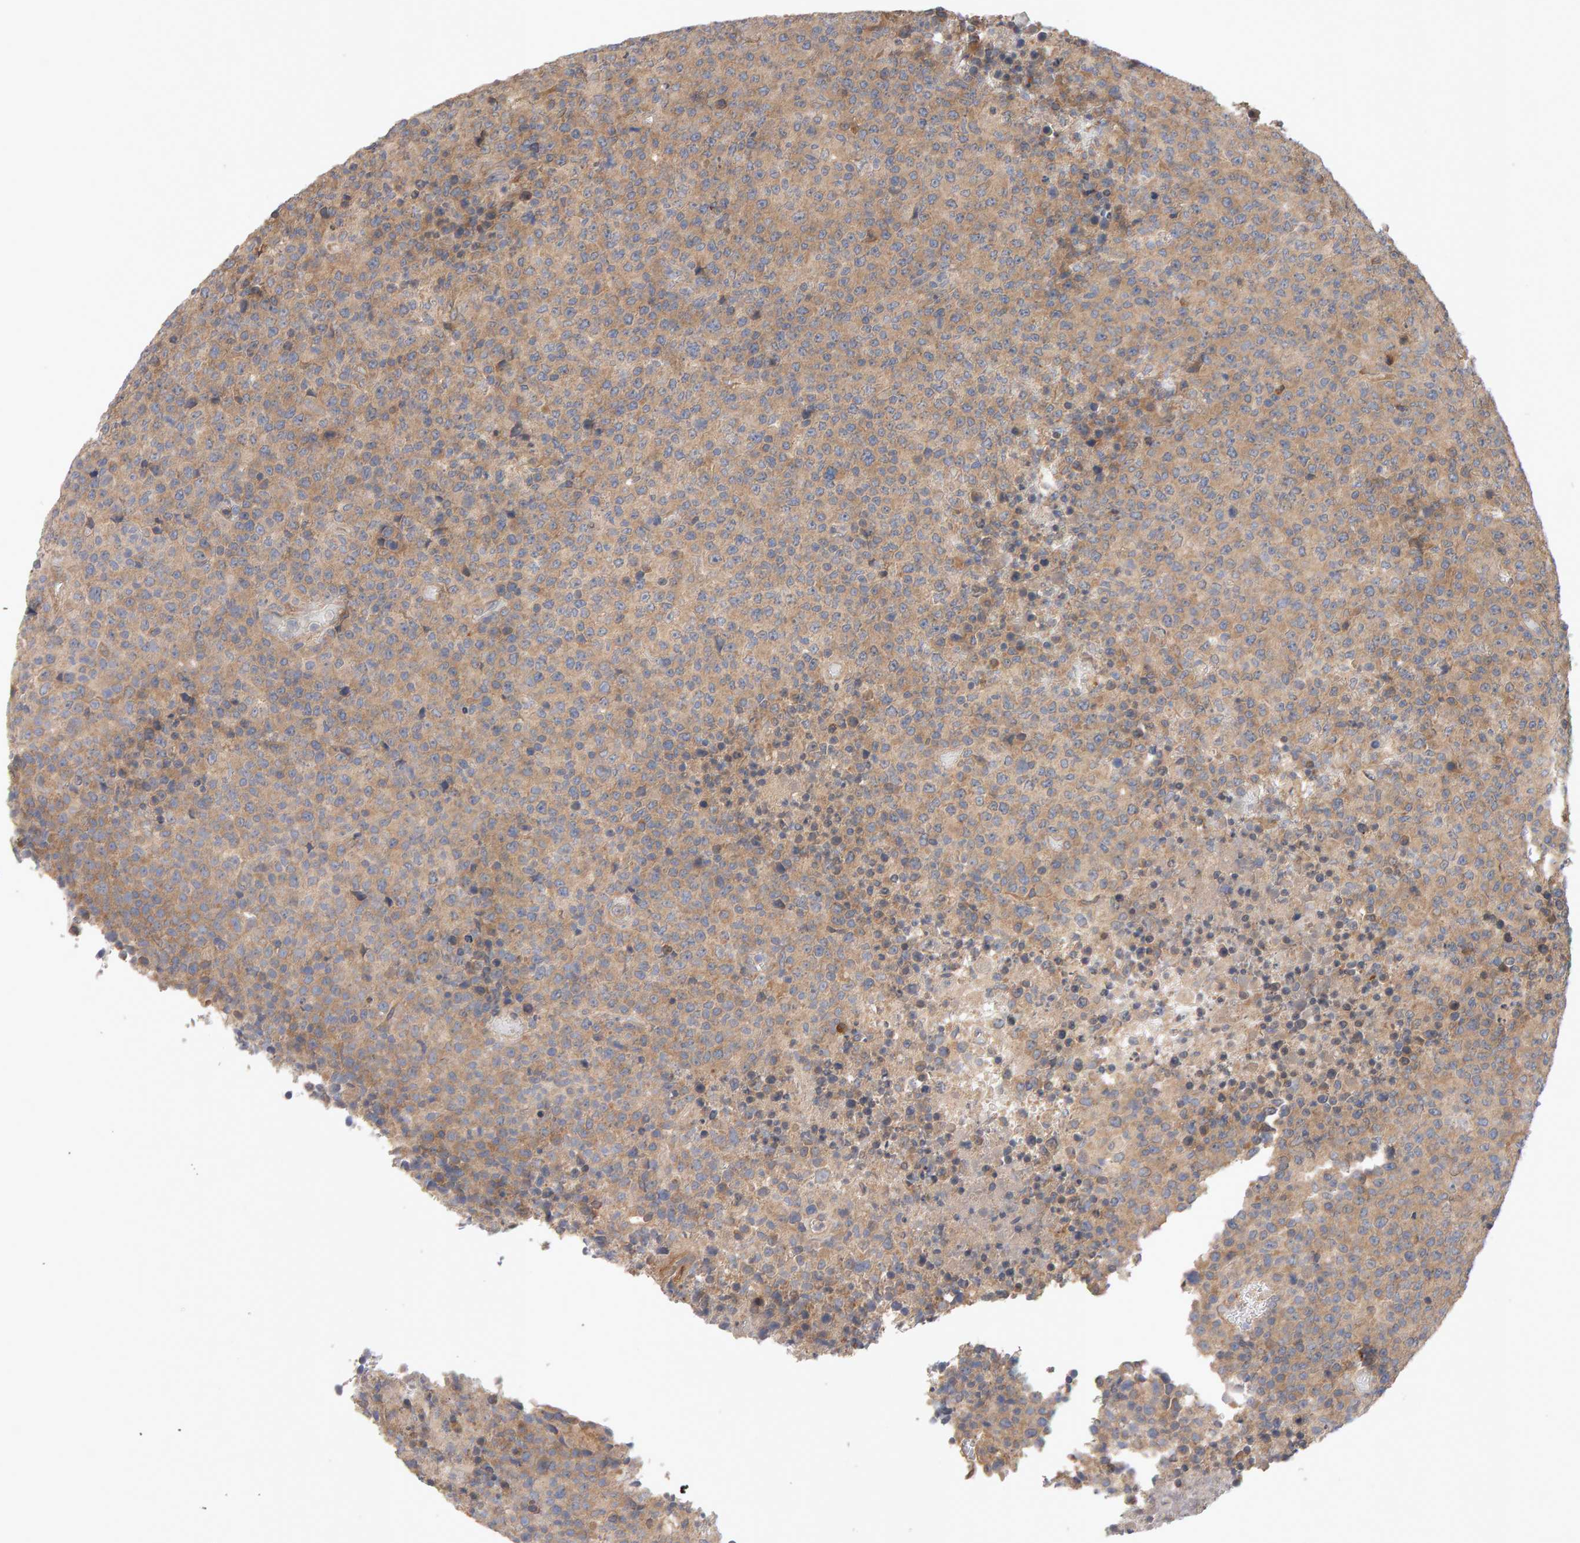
{"staining": {"intensity": "weak", "quantity": ">75%", "location": "cytoplasmic/membranous"}, "tissue": "lymphoma", "cell_type": "Tumor cells", "image_type": "cancer", "snomed": [{"axis": "morphology", "description": "Malignant lymphoma, non-Hodgkin's type, High grade"}, {"axis": "topography", "description": "Lymph node"}], "caption": "The image displays staining of lymphoma, revealing weak cytoplasmic/membranous protein positivity (brown color) within tumor cells. The staining is performed using DAB brown chromogen to label protein expression. The nuclei are counter-stained blue using hematoxylin.", "gene": "RNF19A", "patient": {"sex": "male", "age": 13}}